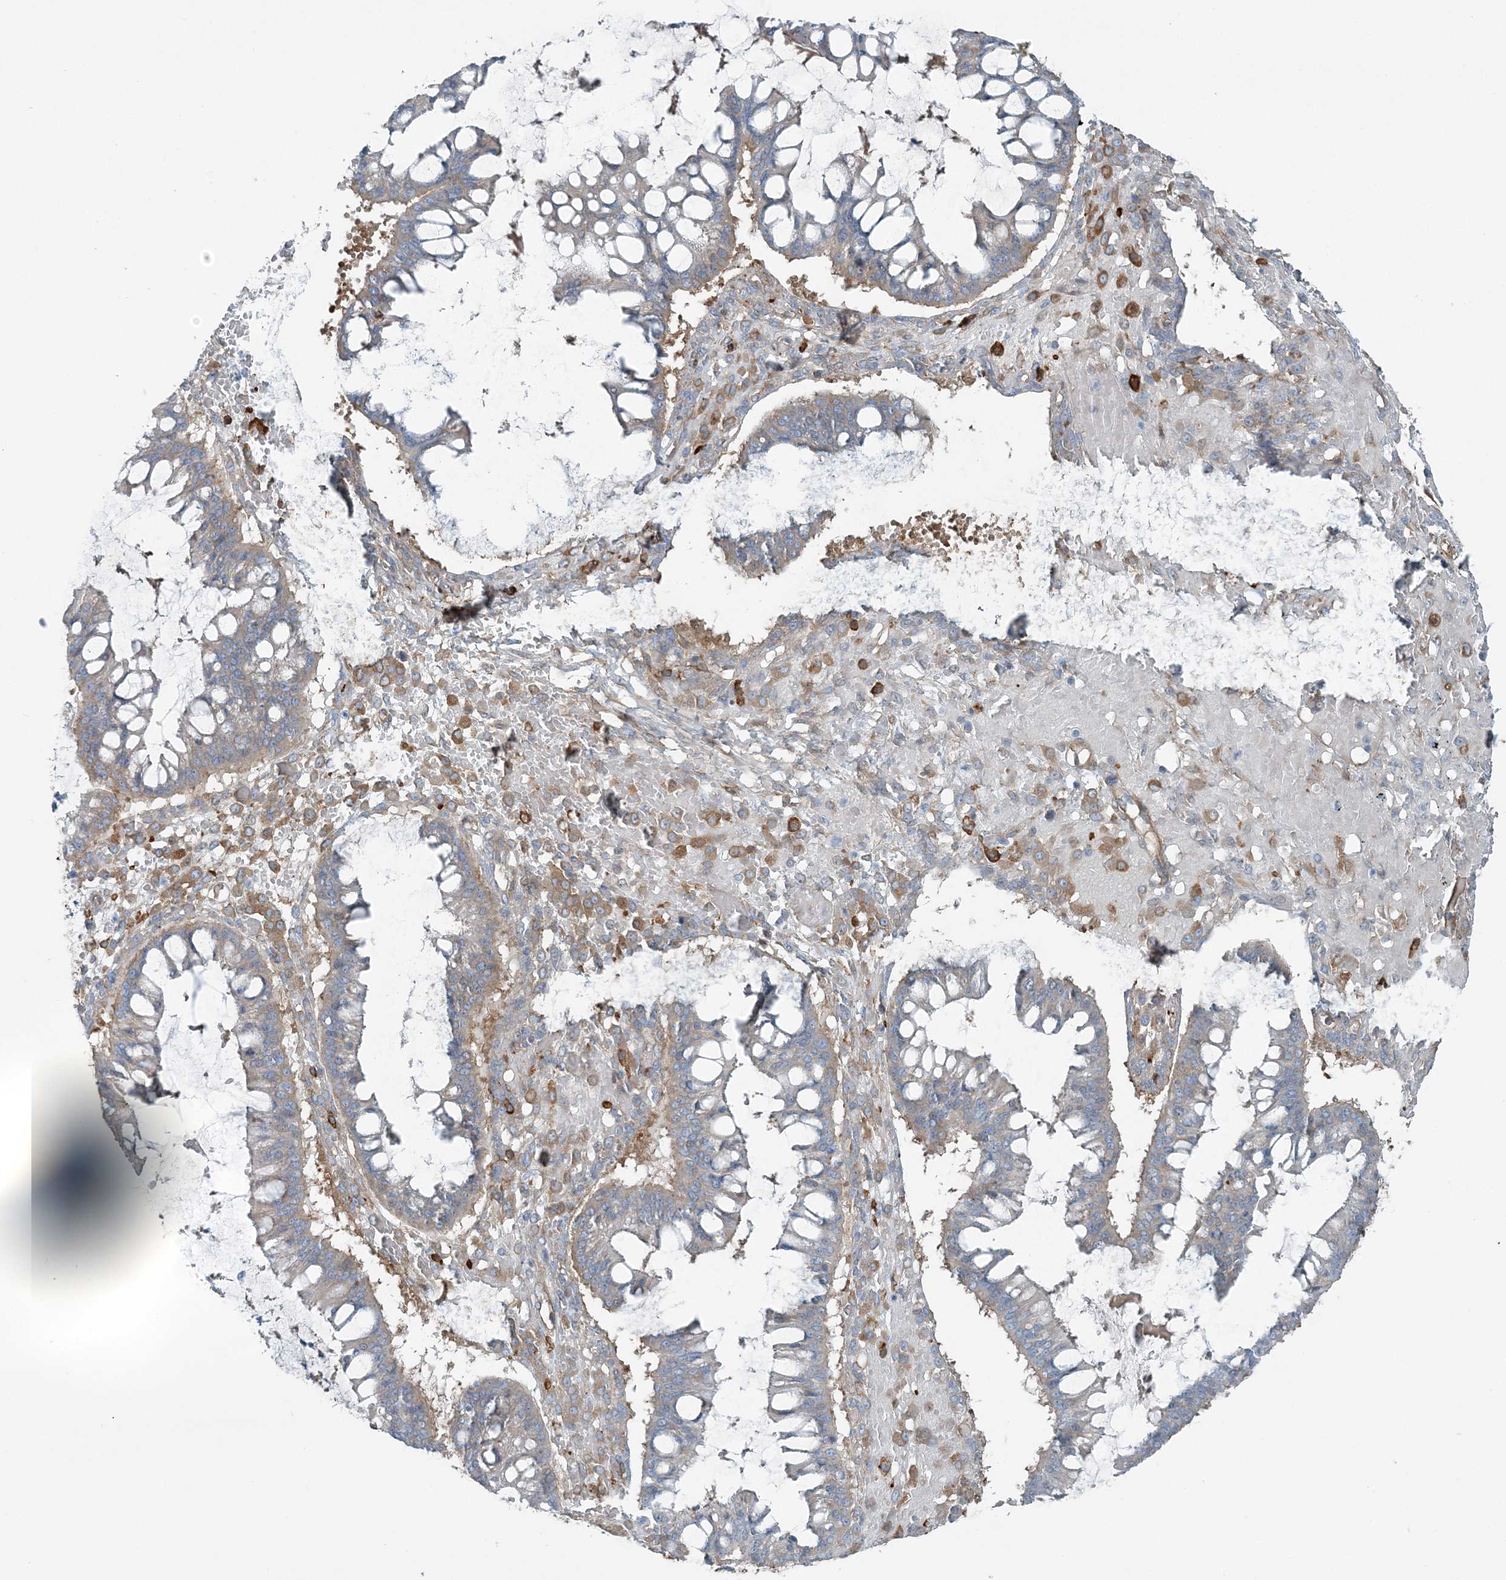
{"staining": {"intensity": "weak", "quantity": "25%-75%", "location": "cytoplasmic/membranous"}, "tissue": "ovarian cancer", "cell_type": "Tumor cells", "image_type": "cancer", "snomed": [{"axis": "morphology", "description": "Cystadenocarcinoma, mucinous, NOS"}, {"axis": "topography", "description": "Ovary"}], "caption": "Ovarian cancer was stained to show a protein in brown. There is low levels of weak cytoplasmic/membranous expression in about 25%-75% of tumor cells.", "gene": "SNX2", "patient": {"sex": "female", "age": 73}}